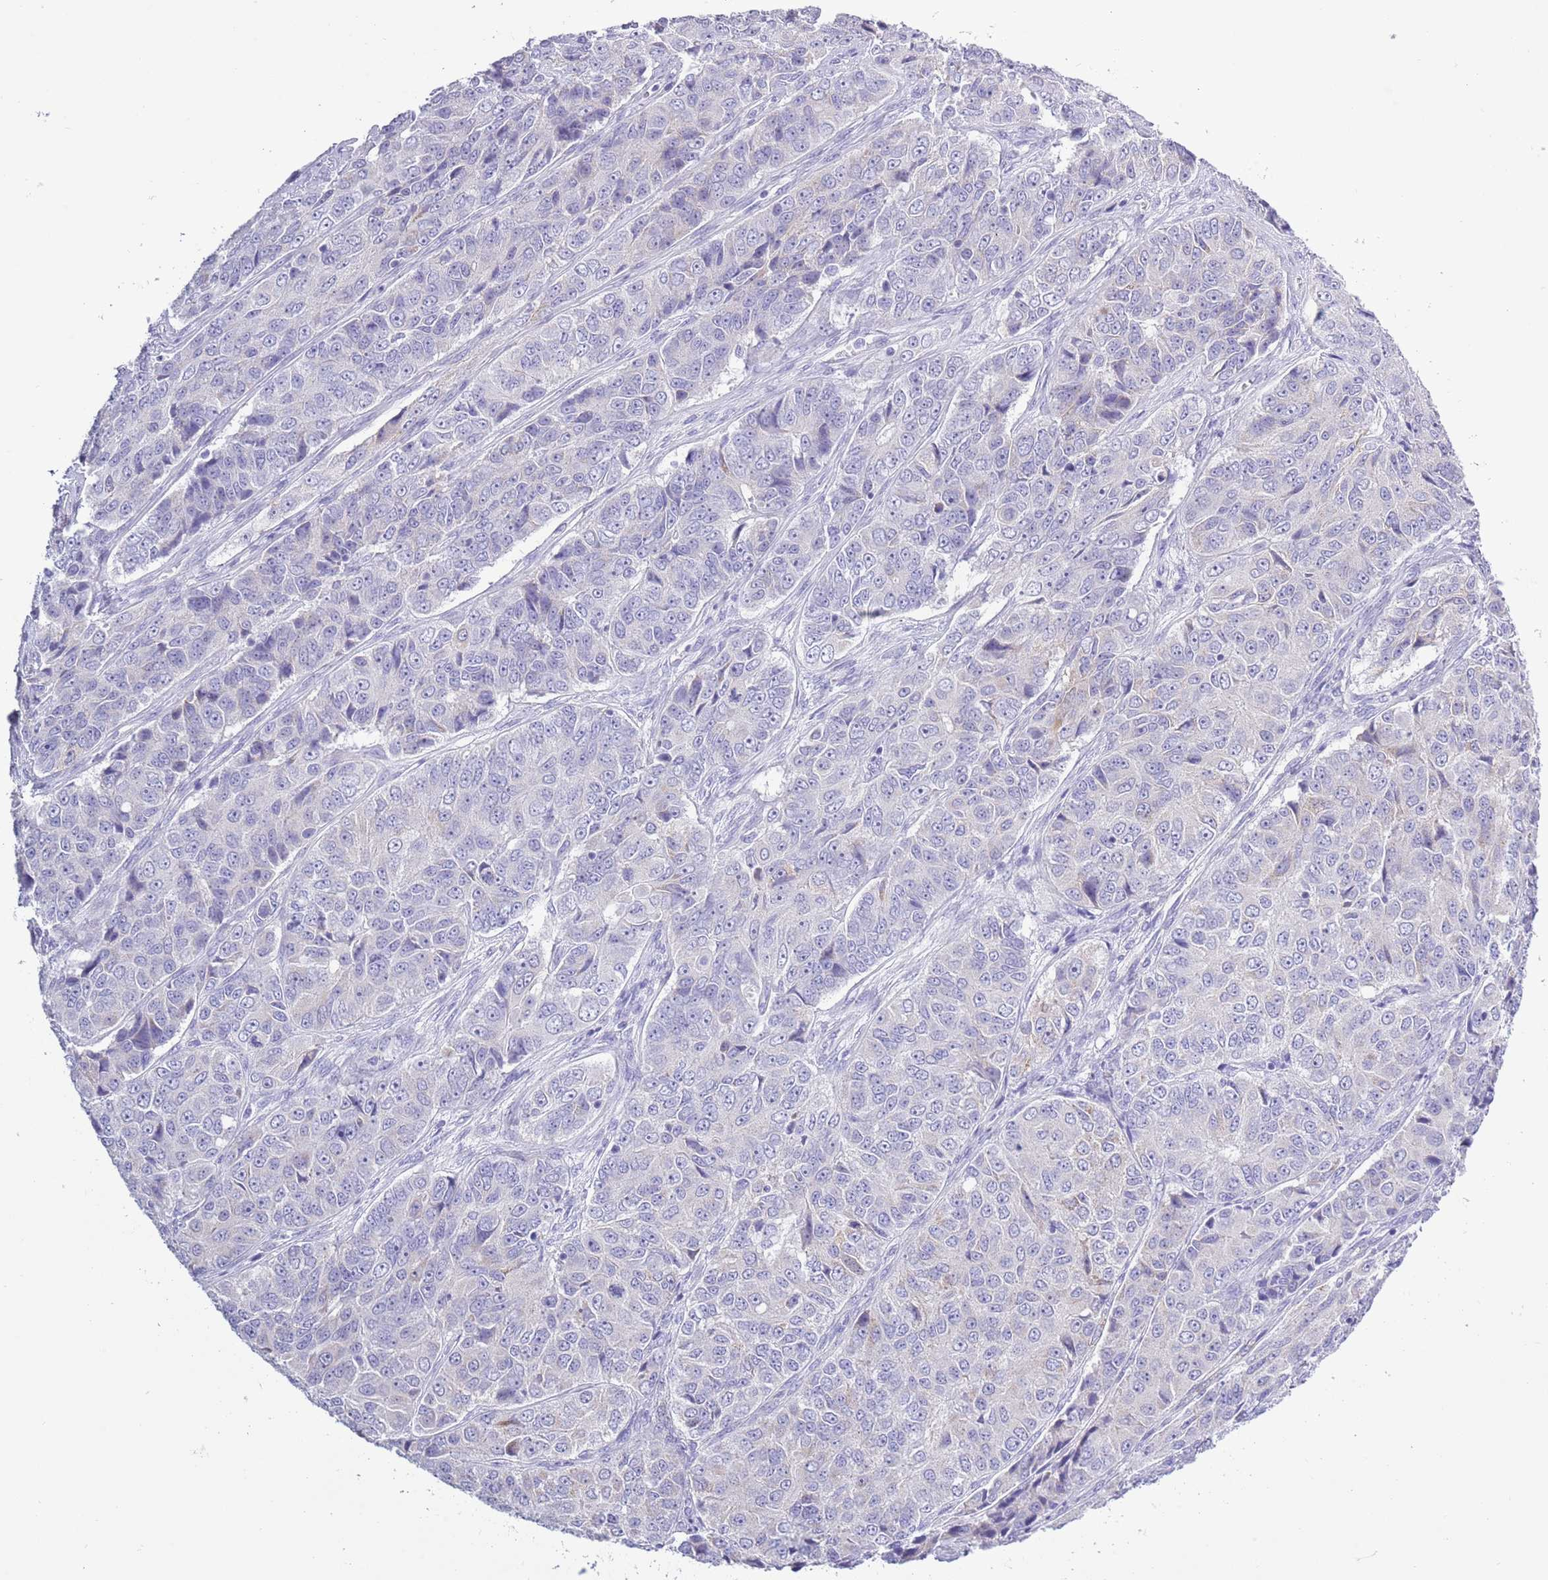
{"staining": {"intensity": "negative", "quantity": "none", "location": "none"}, "tissue": "ovarian cancer", "cell_type": "Tumor cells", "image_type": "cancer", "snomed": [{"axis": "morphology", "description": "Carcinoma, endometroid"}, {"axis": "topography", "description": "Ovary"}], "caption": "Immunohistochemistry (IHC) image of neoplastic tissue: human ovarian cancer (endometroid carcinoma) stained with DAB (3,3'-diaminobenzidine) exhibits no significant protein staining in tumor cells. (Stains: DAB (3,3'-diaminobenzidine) immunohistochemistry with hematoxylin counter stain, Microscopy: brightfield microscopy at high magnification).", "gene": "MOCOS", "patient": {"sex": "female", "age": 51}}